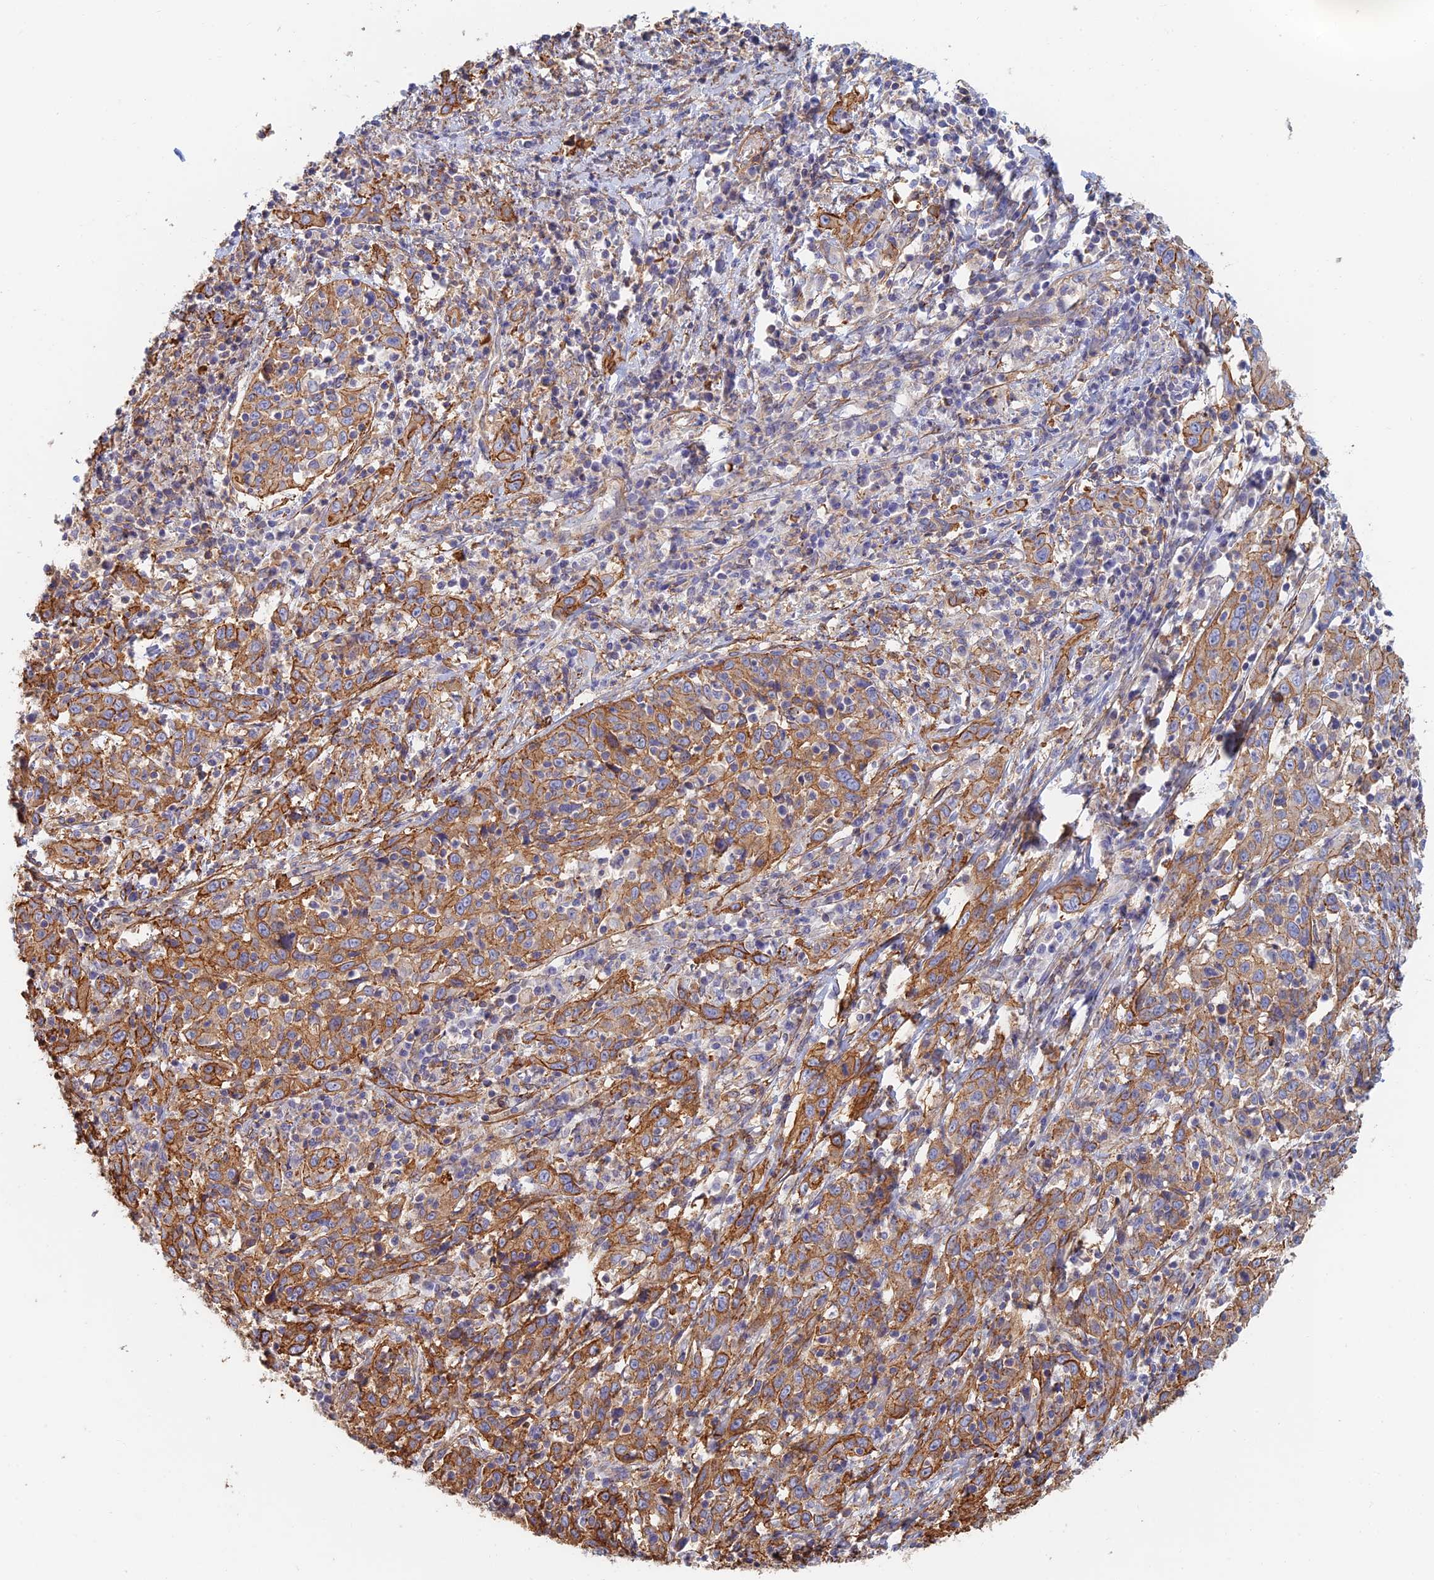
{"staining": {"intensity": "strong", "quantity": ">75%", "location": "cytoplasmic/membranous"}, "tissue": "cervical cancer", "cell_type": "Tumor cells", "image_type": "cancer", "snomed": [{"axis": "morphology", "description": "Squamous cell carcinoma, NOS"}, {"axis": "topography", "description": "Cervix"}], "caption": "There is high levels of strong cytoplasmic/membranous positivity in tumor cells of cervical cancer (squamous cell carcinoma), as demonstrated by immunohistochemical staining (brown color).", "gene": "PAK4", "patient": {"sex": "female", "age": 46}}